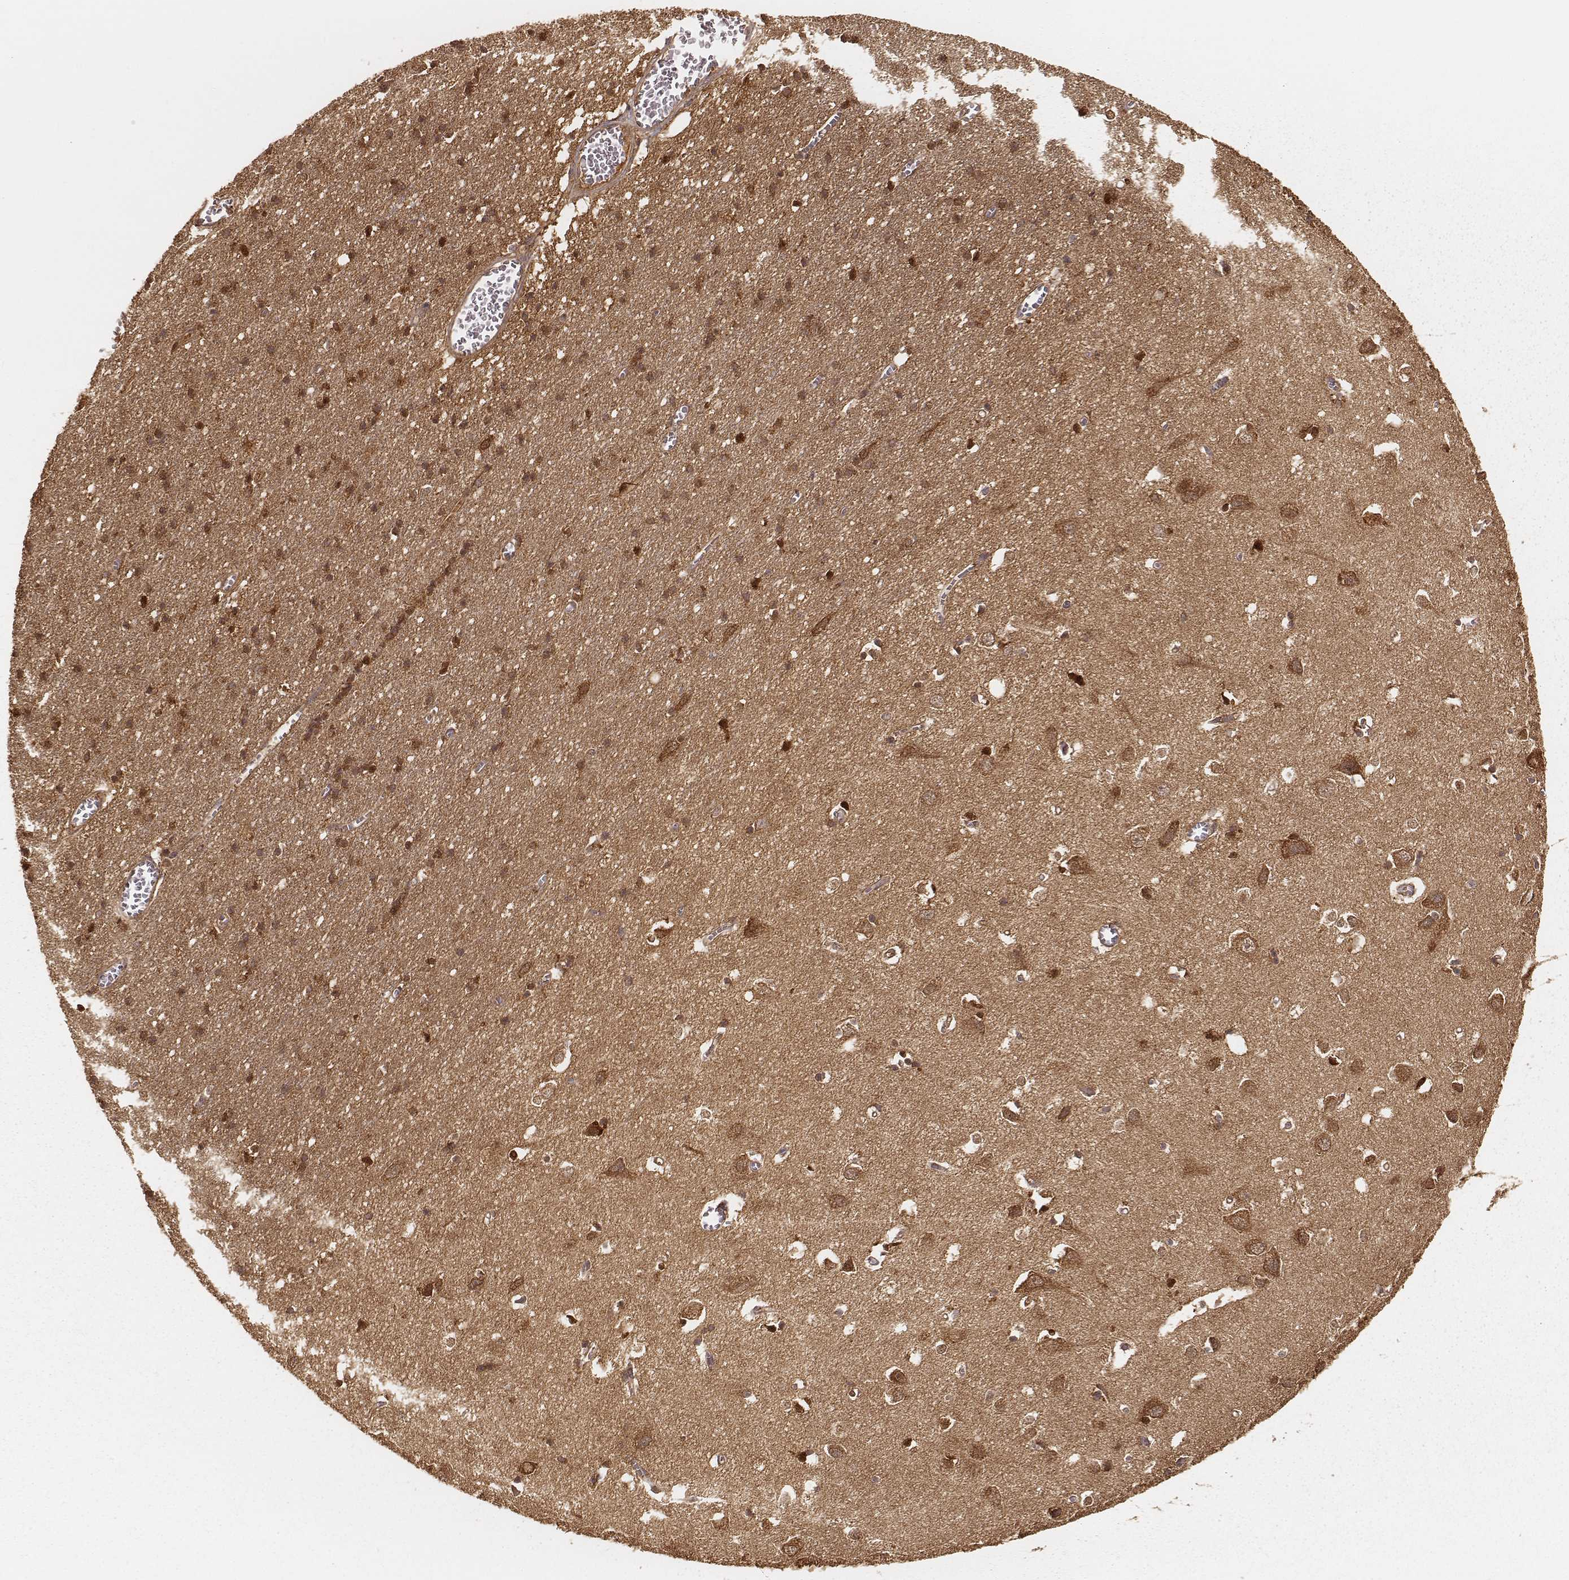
{"staining": {"intensity": "moderate", "quantity": ">75%", "location": "cytoplasmic/membranous"}, "tissue": "cerebral cortex", "cell_type": "Endothelial cells", "image_type": "normal", "snomed": [{"axis": "morphology", "description": "Normal tissue, NOS"}, {"axis": "topography", "description": "Cerebral cortex"}], "caption": "Protein staining displays moderate cytoplasmic/membranous expression in about >75% of endothelial cells in normal cerebral cortex. (DAB (3,3'-diaminobenzidine) = brown stain, brightfield microscopy at high magnification).", "gene": "CARS1", "patient": {"sex": "male", "age": 70}}